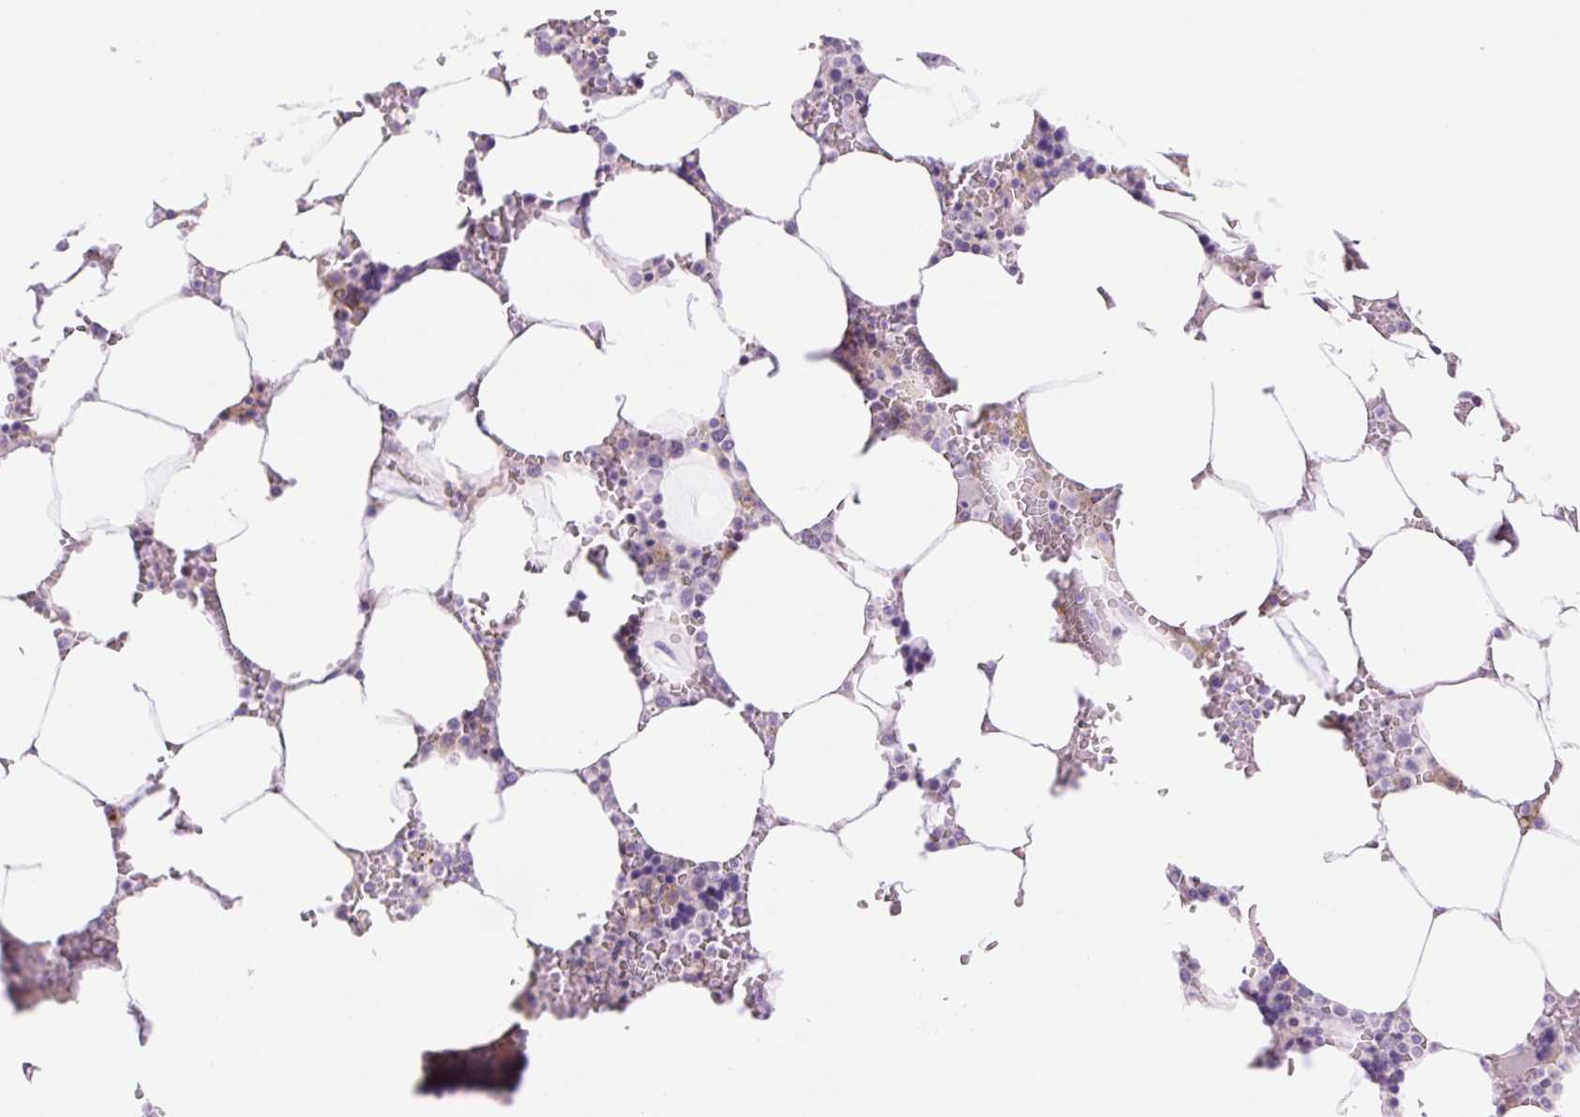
{"staining": {"intensity": "negative", "quantity": "none", "location": "none"}, "tissue": "bone marrow", "cell_type": "Hematopoietic cells", "image_type": "normal", "snomed": [{"axis": "morphology", "description": "Normal tissue, NOS"}, {"axis": "topography", "description": "Bone marrow"}], "caption": "Immunohistochemistry of benign bone marrow reveals no positivity in hematopoietic cells.", "gene": "GRID2", "patient": {"sex": "male", "age": 64}}